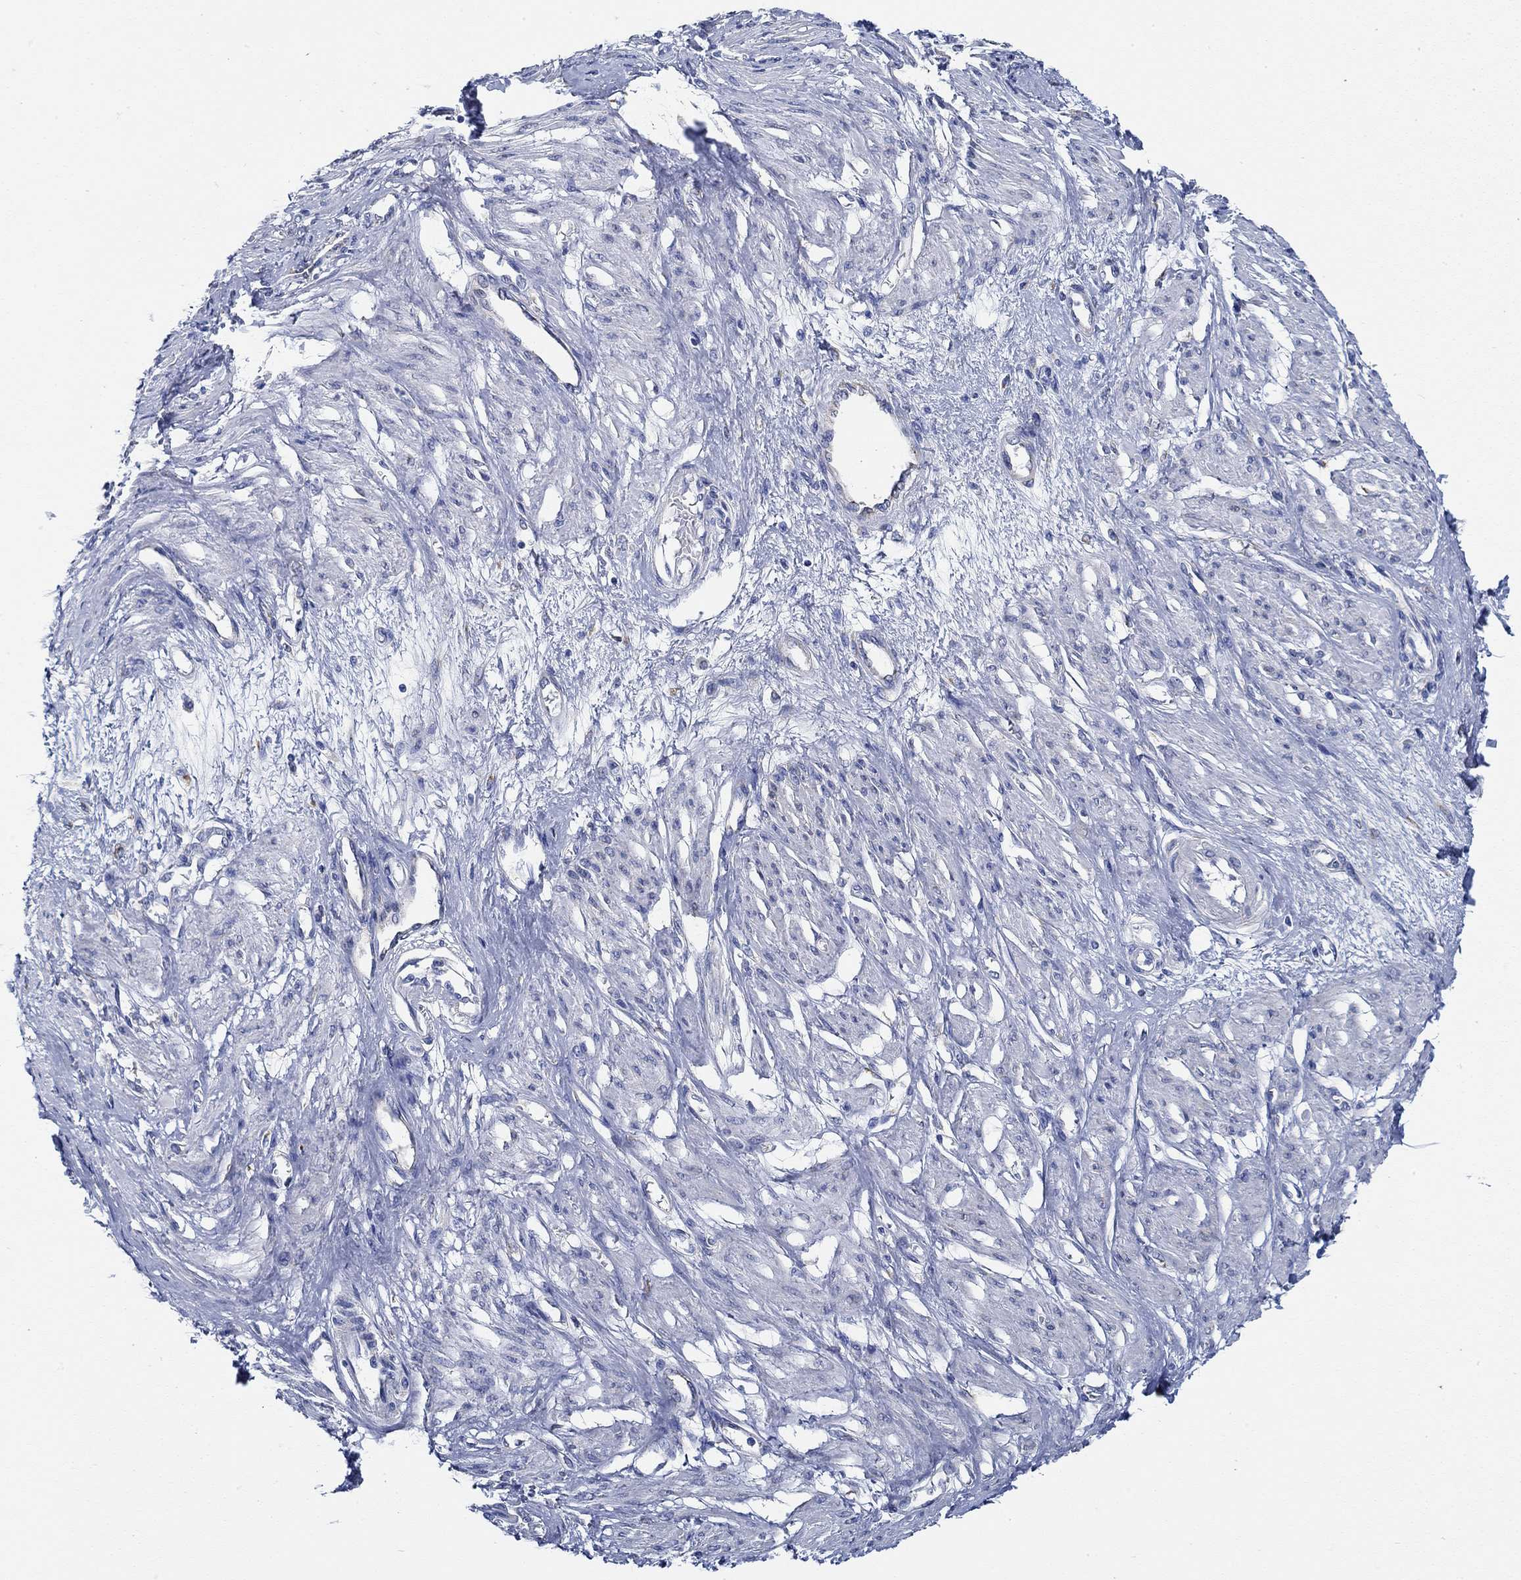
{"staining": {"intensity": "negative", "quantity": "none", "location": "none"}, "tissue": "smooth muscle", "cell_type": "Smooth muscle cells", "image_type": "normal", "snomed": [{"axis": "morphology", "description": "Normal tissue, NOS"}, {"axis": "topography", "description": "Smooth muscle"}, {"axis": "topography", "description": "Uterus"}], "caption": "Immunohistochemical staining of unremarkable human smooth muscle shows no significant positivity in smooth muscle cells.", "gene": "HECW2", "patient": {"sex": "female", "age": 39}}